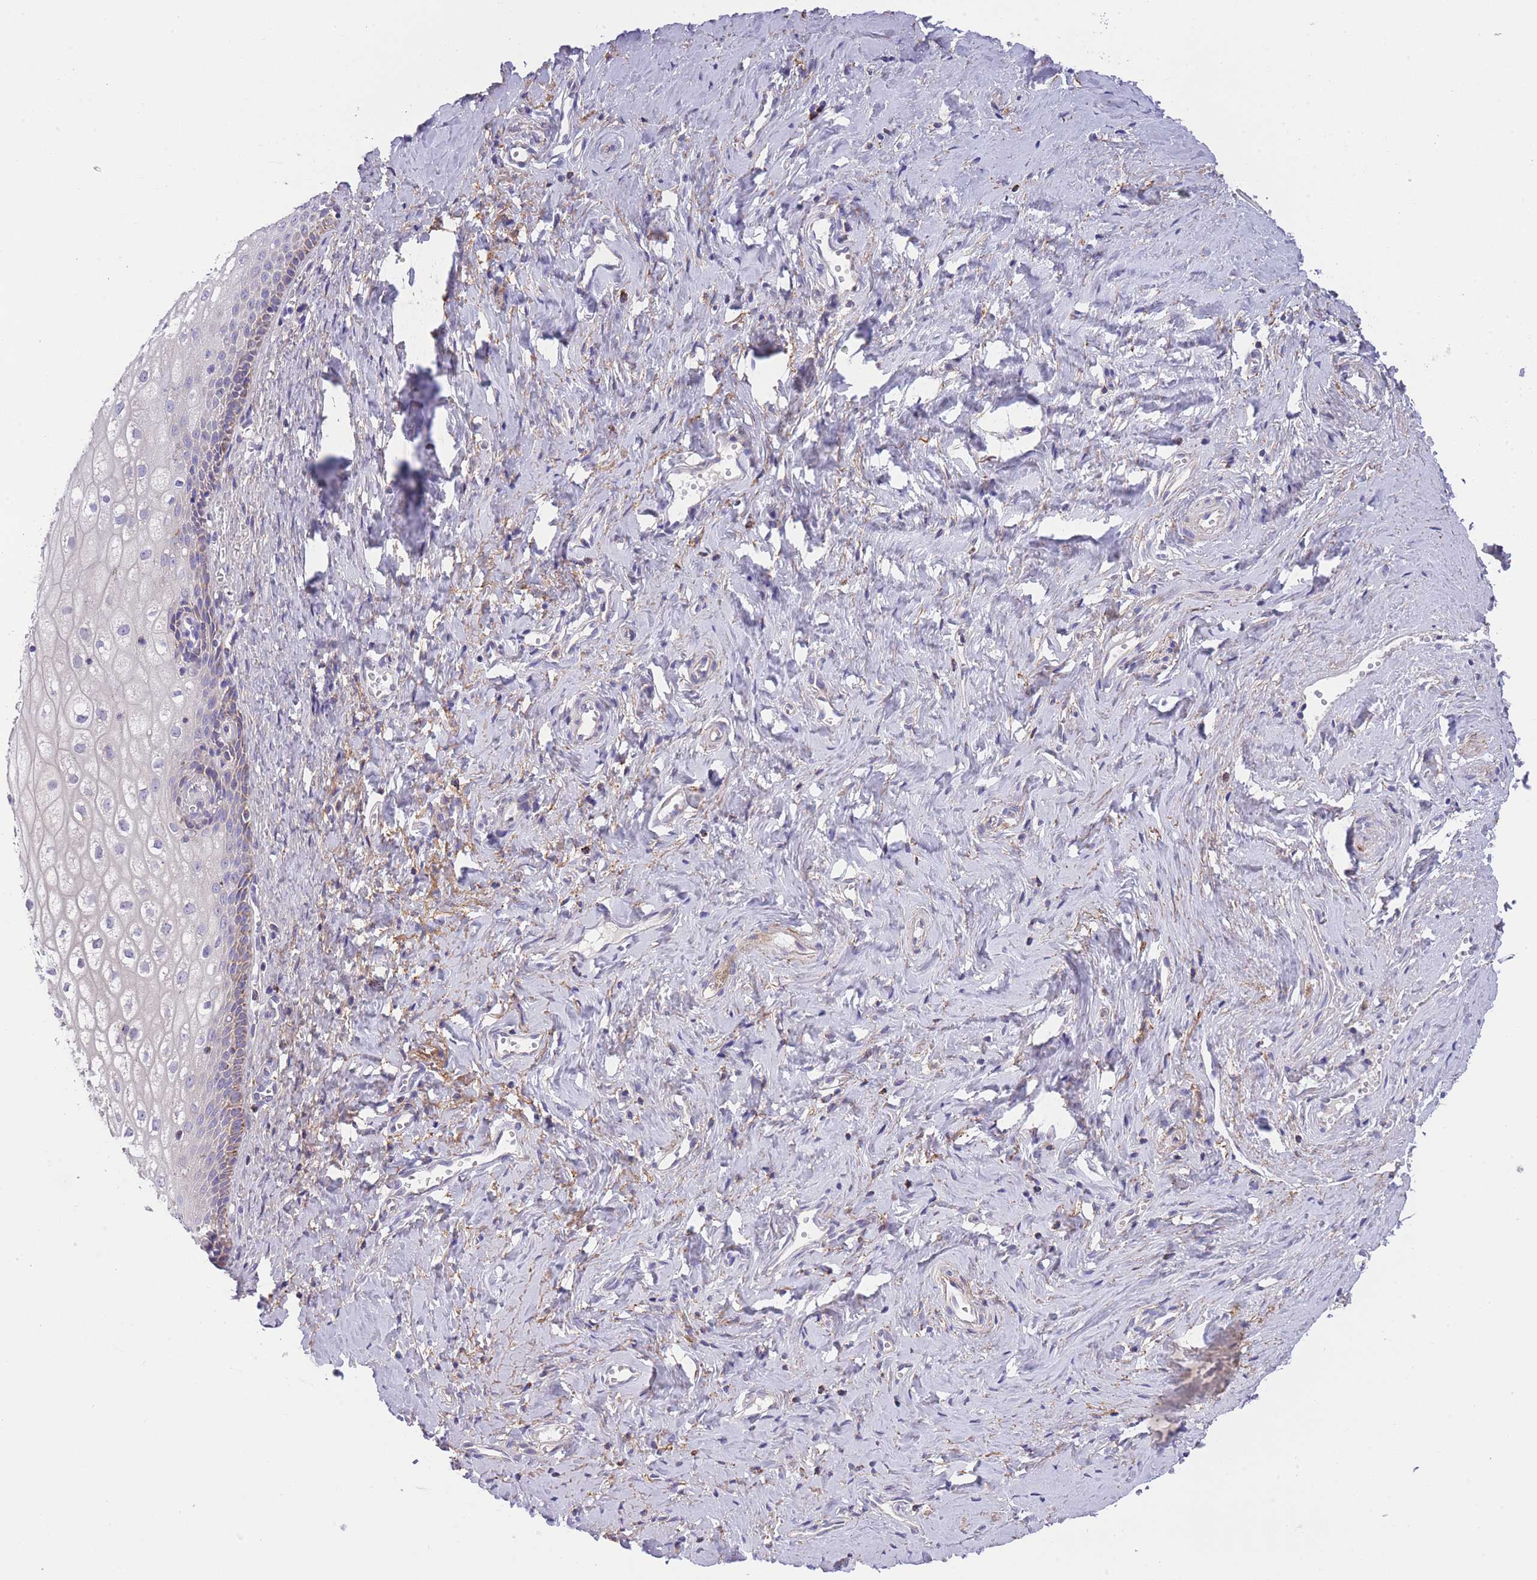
{"staining": {"intensity": "weak", "quantity": "<25%", "location": "cytoplasmic/membranous"}, "tissue": "vagina", "cell_type": "Squamous epithelial cells", "image_type": "normal", "snomed": [{"axis": "morphology", "description": "Normal tissue, NOS"}, {"axis": "topography", "description": "Vagina"}], "caption": "Immunohistochemistry of normal vagina exhibits no staining in squamous epithelial cells. Brightfield microscopy of IHC stained with DAB (3,3'-diaminobenzidine) (brown) and hematoxylin (blue), captured at high magnification.", "gene": "ST3GAL3", "patient": {"sex": "female", "age": 59}}